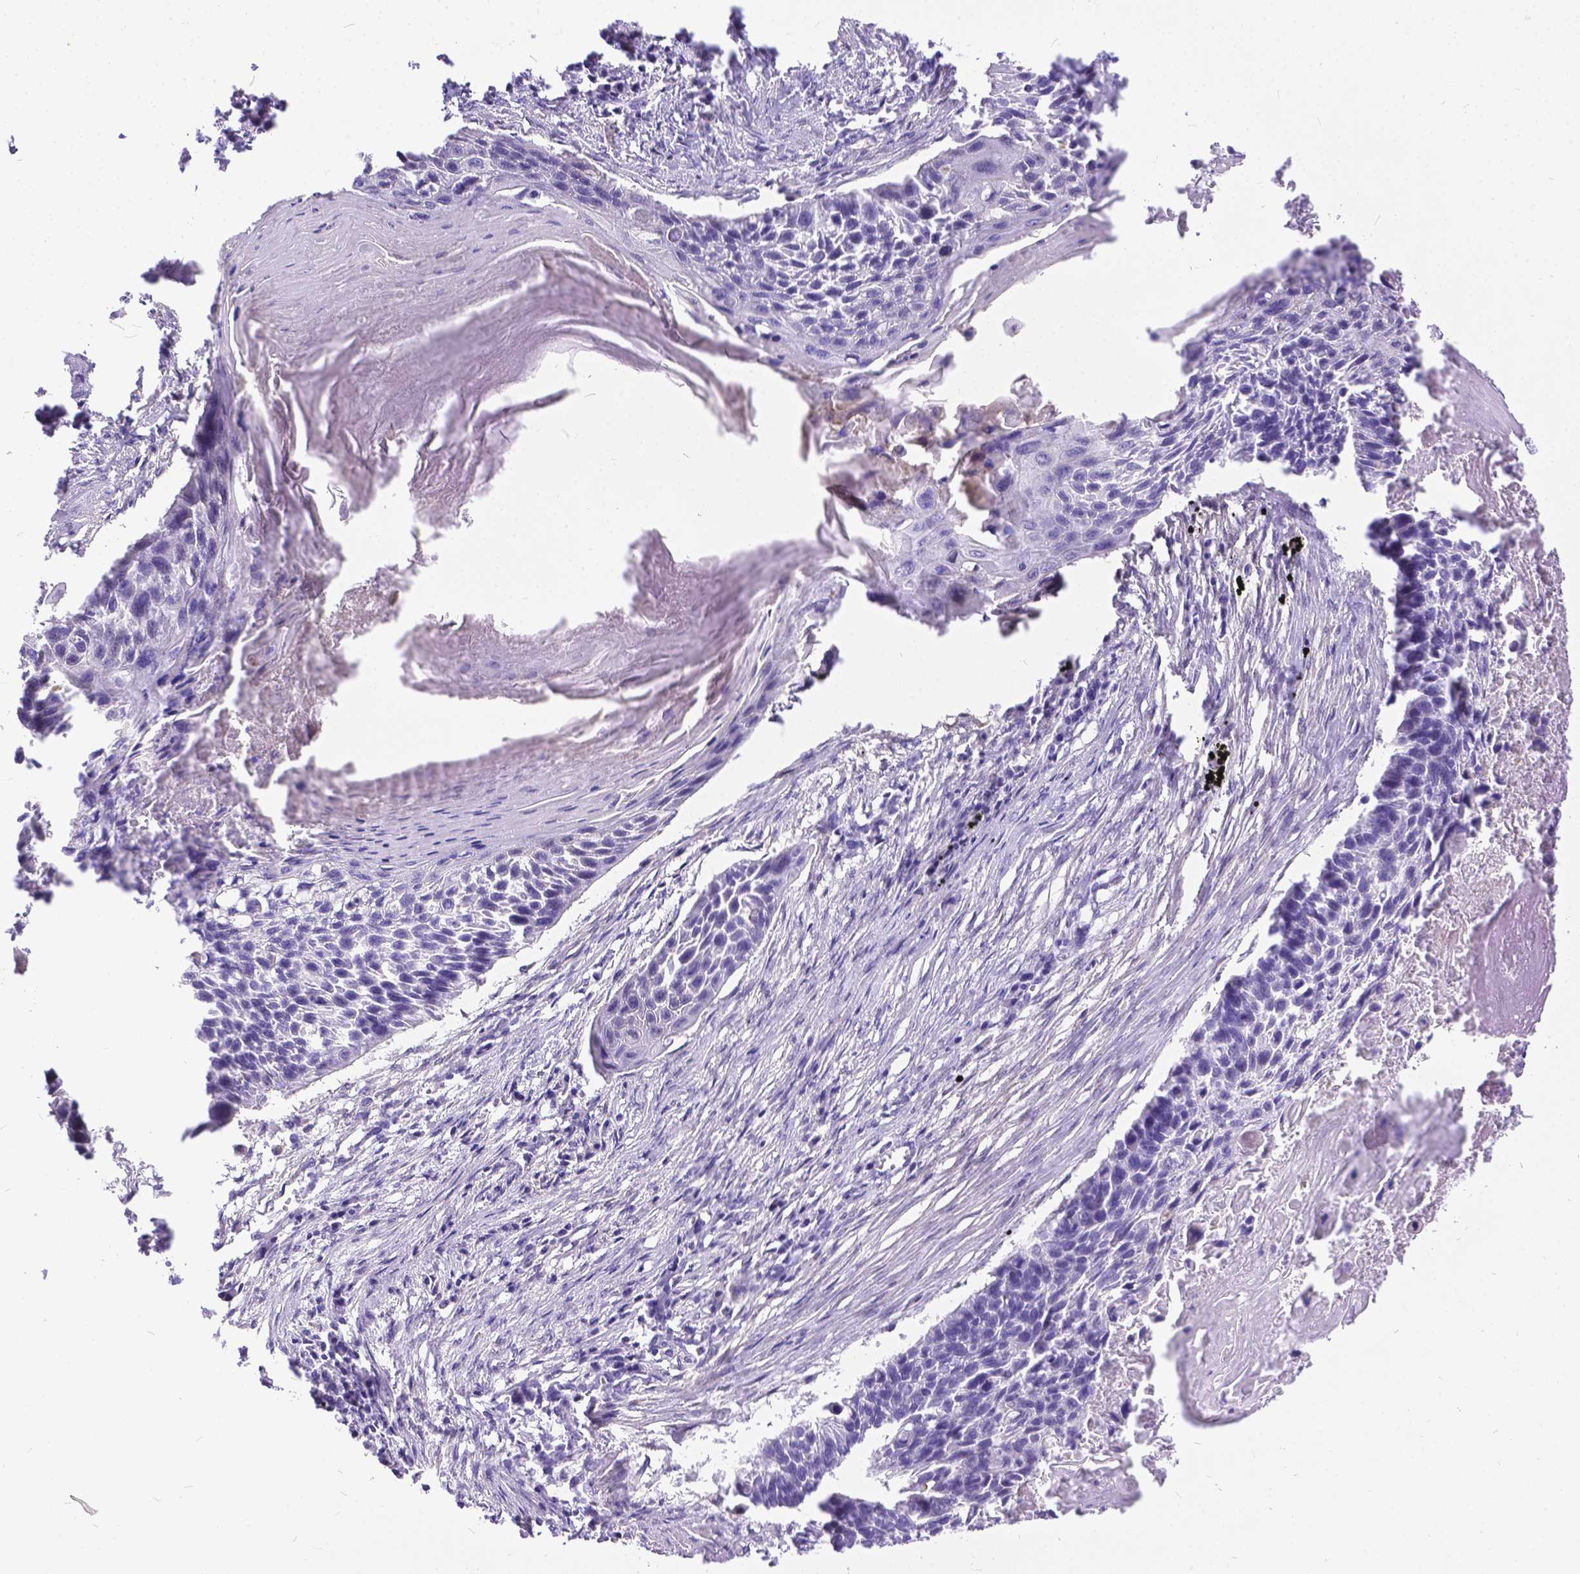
{"staining": {"intensity": "negative", "quantity": "none", "location": "none"}, "tissue": "lung cancer", "cell_type": "Tumor cells", "image_type": "cancer", "snomed": [{"axis": "morphology", "description": "Squamous cell carcinoma, NOS"}, {"axis": "topography", "description": "Lung"}], "caption": "Immunohistochemistry (IHC) photomicrograph of neoplastic tissue: human squamous cell carcinoma (lung) stained with DAB (3,3'-diaminobenzidine) reveals no significant protein positivity in tumor cells.", "gene": "TMEM169", "patient": {"sex": "male", "age": 78}}